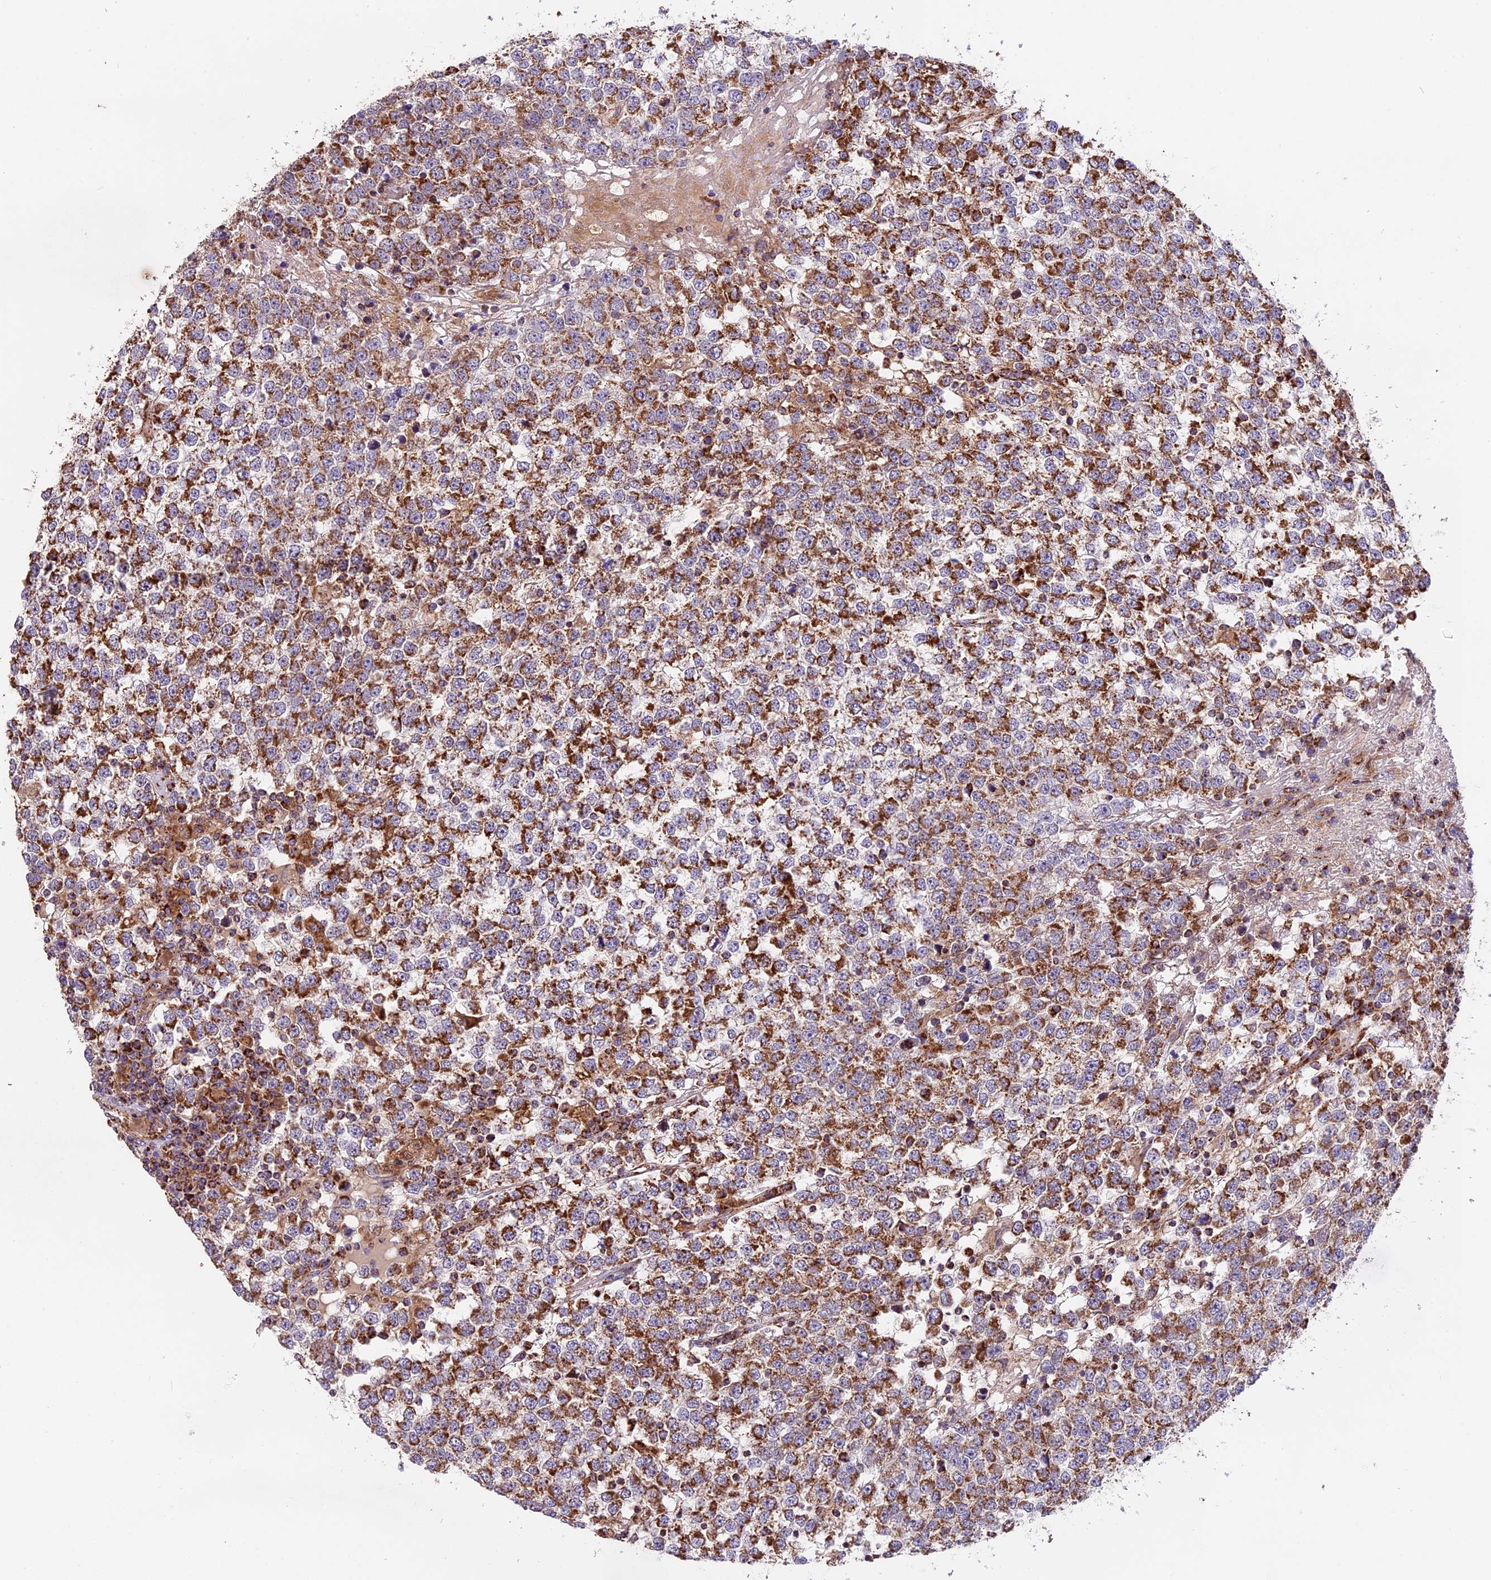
{"staining": {"intensity": "strong", "quantity": "25%-75%", "location": "cytoplasmic/membranous"}, "tissue": "testis cancer", "cell_type": "Tumor cells", "image_type": "cancer", "snomed": [{"axis": "morphology", "description": "Seminoma, NOS"}, {"axis": "topography", "description": "Testis"}], "caption": "Immunohistochemical staining of human seminoma (testis) reveals high levels of strong cytoplasmic/membranous staining in approximately 25%-75% of tumor cells. (DAB (3,3'-diaminobenzidine) IHC, brown staining for protein, blue staining for nuclei).", "gene": "NDUFA8", "patient": {"sex": "male", "age": 65}}